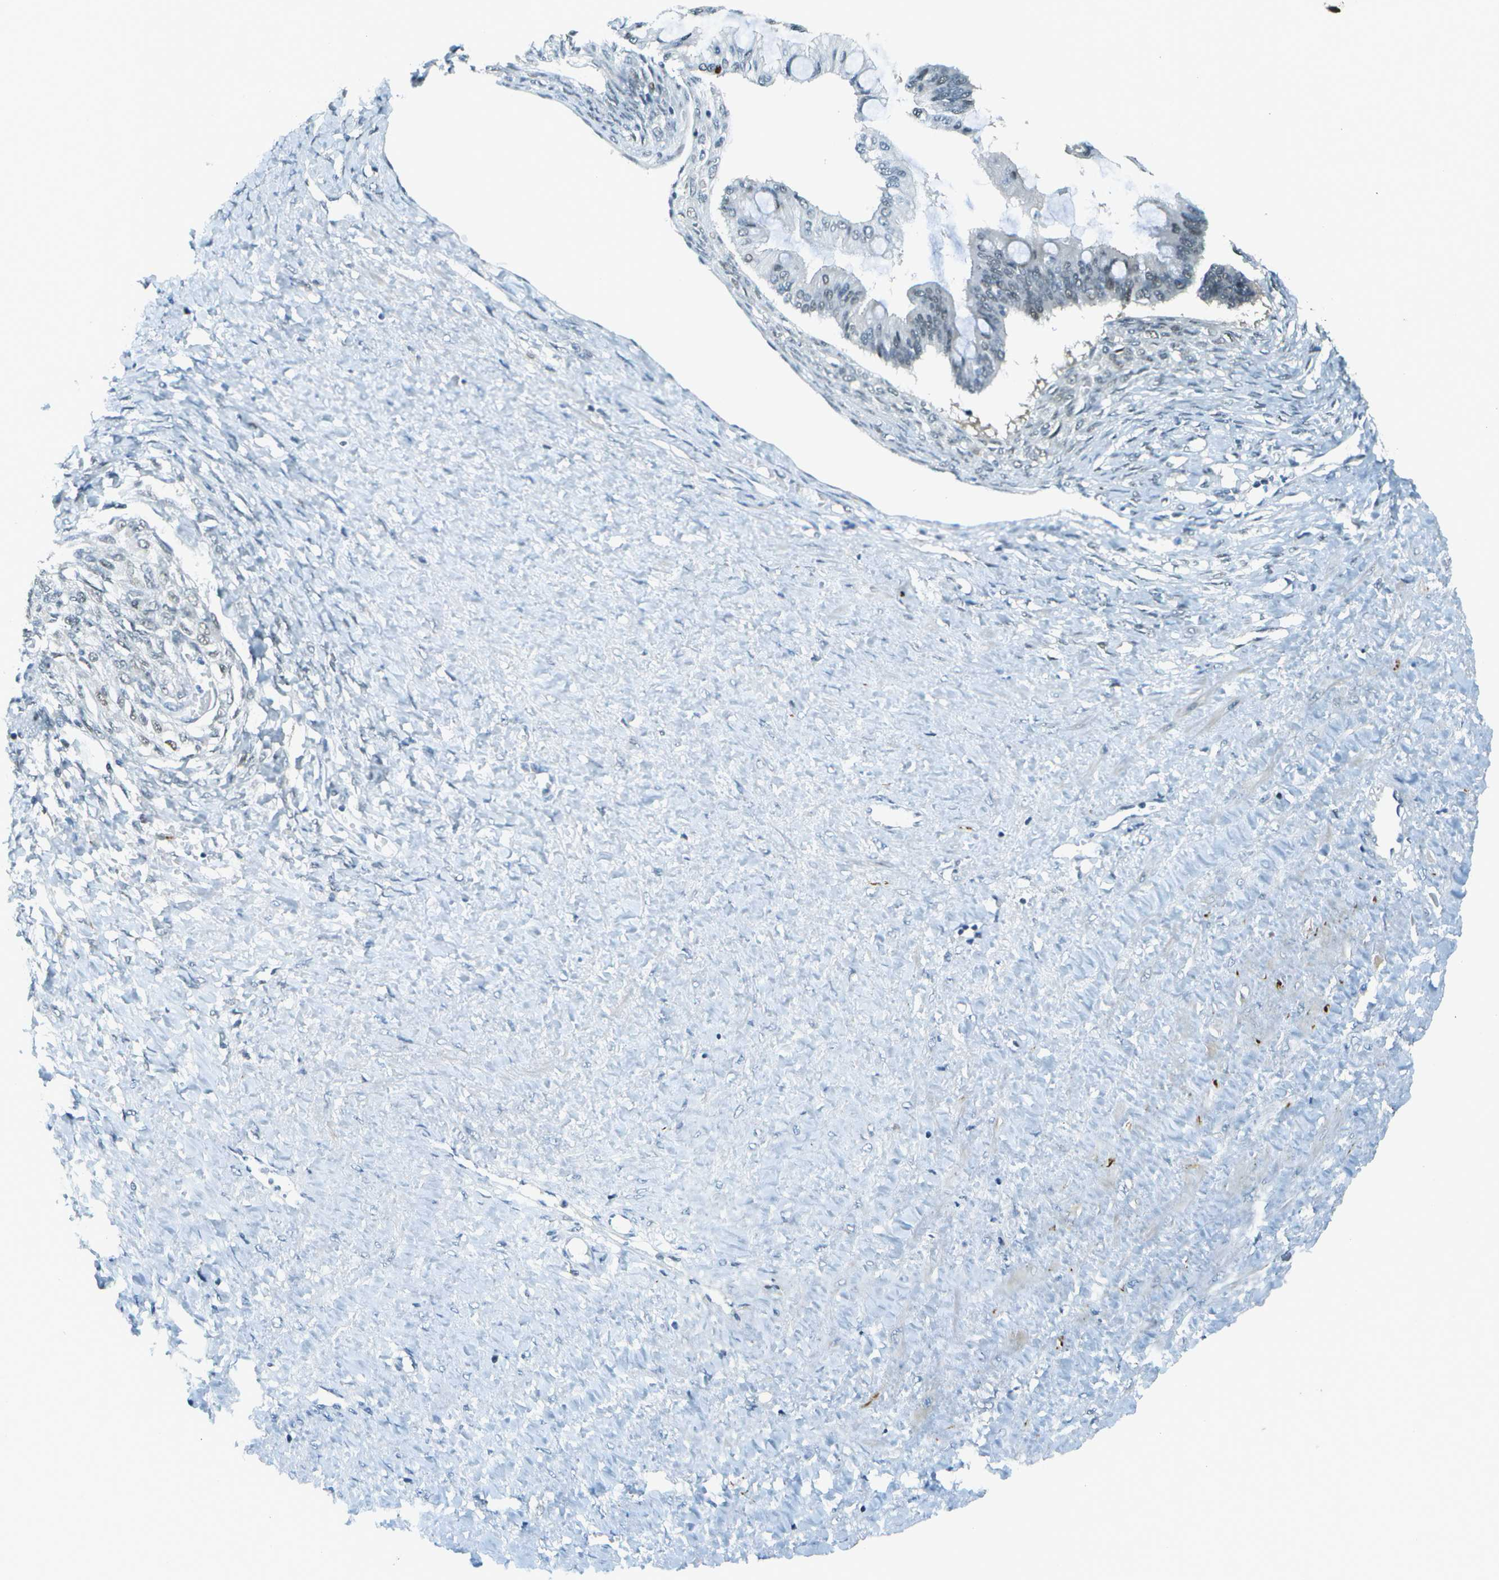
{"staining": {"intensity": "negative", "quantity": "none", "location": "none"}, "tissue": "ovarian cancer", "cell_type": "Tumor cells", "image_type": "cancer", "snomed": [{"axis": "morphology", "description": "Cystadenocarcinoma, mucinous, NOS"}, {"axis": "topography", "description": "Ovary"}], "caption": "Tumor cells show no significant staining in ovarian cancer (mucinous cystadenocarcinoma). (Brightfield microscopy of DAB (3,3'-diaminobenzidine) immunohistochemistry (IHC) at high magnification).", "gene": "NEK11", "patient": {"sex": "female", "age": 73}}